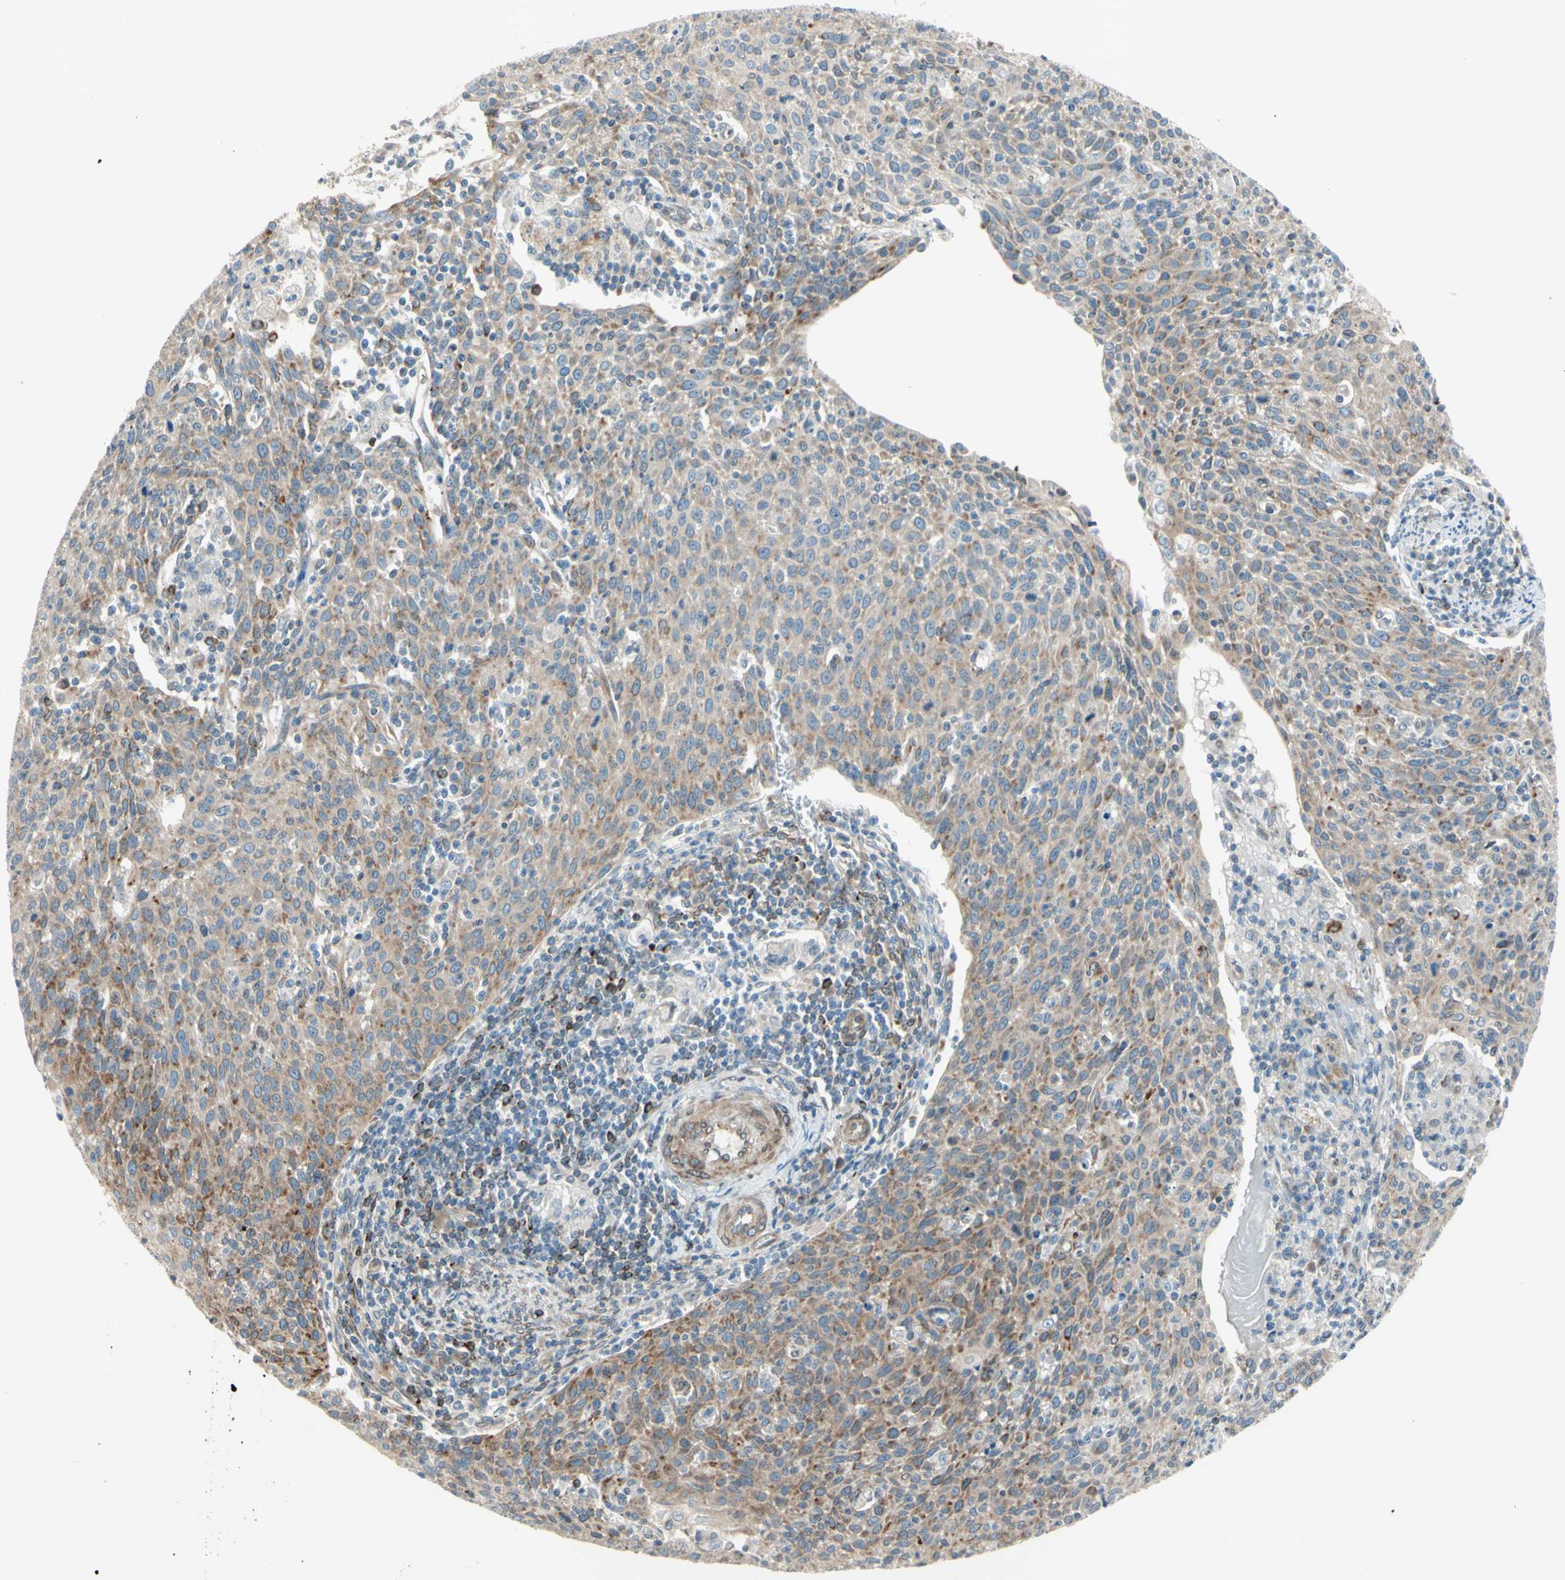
{"staining": {"intensity": "moderate", "quantity": ">75%", "location": "cytoplasmic/membranous"}, "tissue": "cervical cancer", "cell_type": "Tumor cells", "image_type": "cancer", "snomed": [{"axis": "morphology", "description": "Squamous cell carcinoma, NOS"}, {"axis": "topography", "description": "Cervix"}], "caption": "This is an image of IHC staining of squamous cell carcinoma (cervical), which shows moderate staining in the cytoplasmic/membranous of tumor cells.", "gene": "TRAF2", "patient": {"sex": "female", "age": 38}}